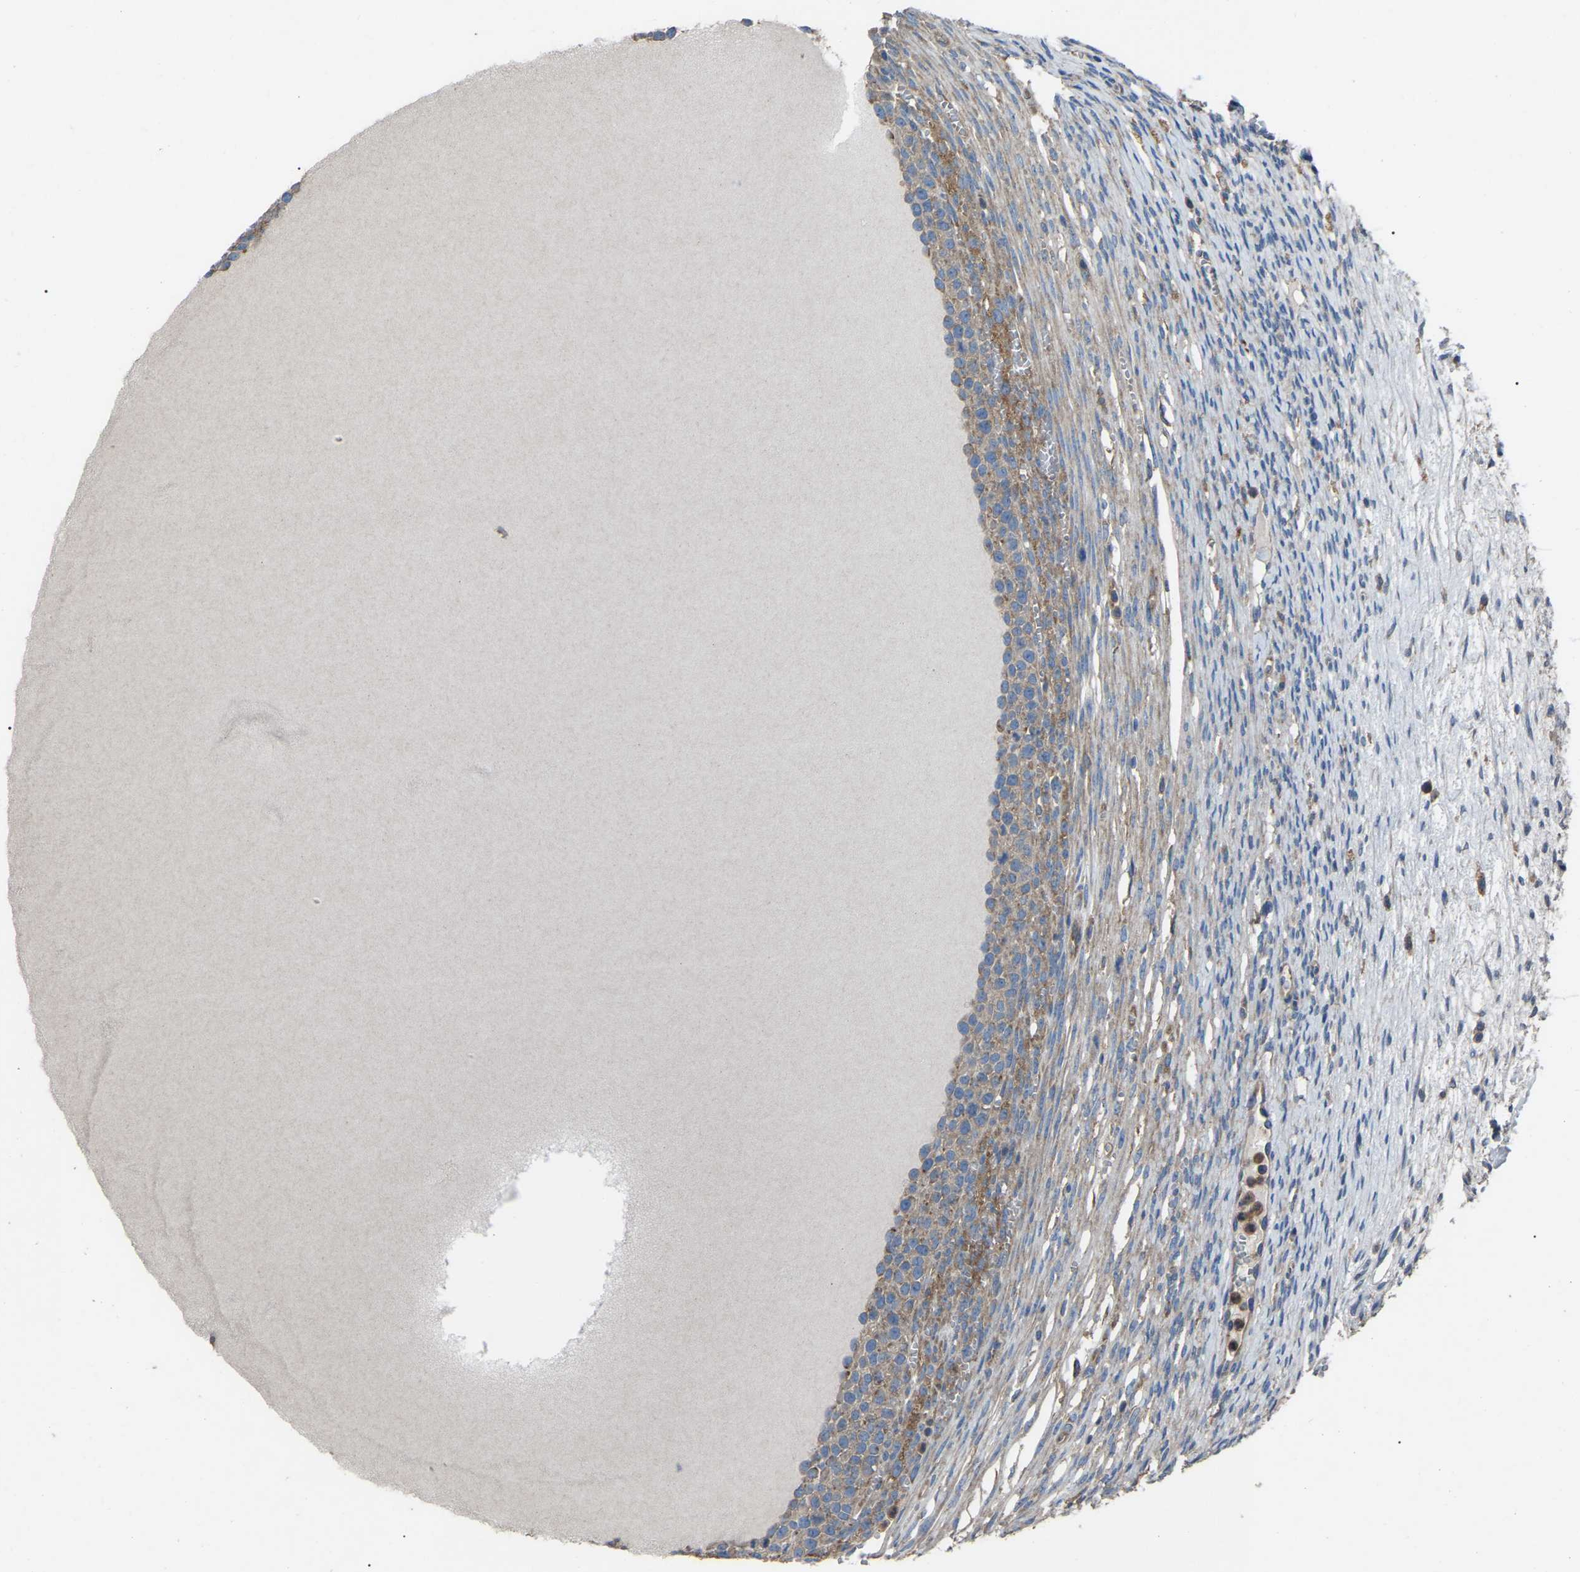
{"staining": {"intensity": "moderate", "quantity": ">75%", "location": "cytoplasmic/membranous"}, "tissue": "ovary", "cell_type": "Follicle cells", "image_type": "normal", "snomed": [{"axis": "morphology", "description": "Normal tissue, NOS"}, {"axis": "topography", "description": "Ovary"}], "caption": "A medium amount of moderate cytoplasmic/membranous staining is seen in approximately >75% of follicle cells in unremarkable ovary.", "gene": "AIMP1", "patient": {"sex": "female", "age": 33}}